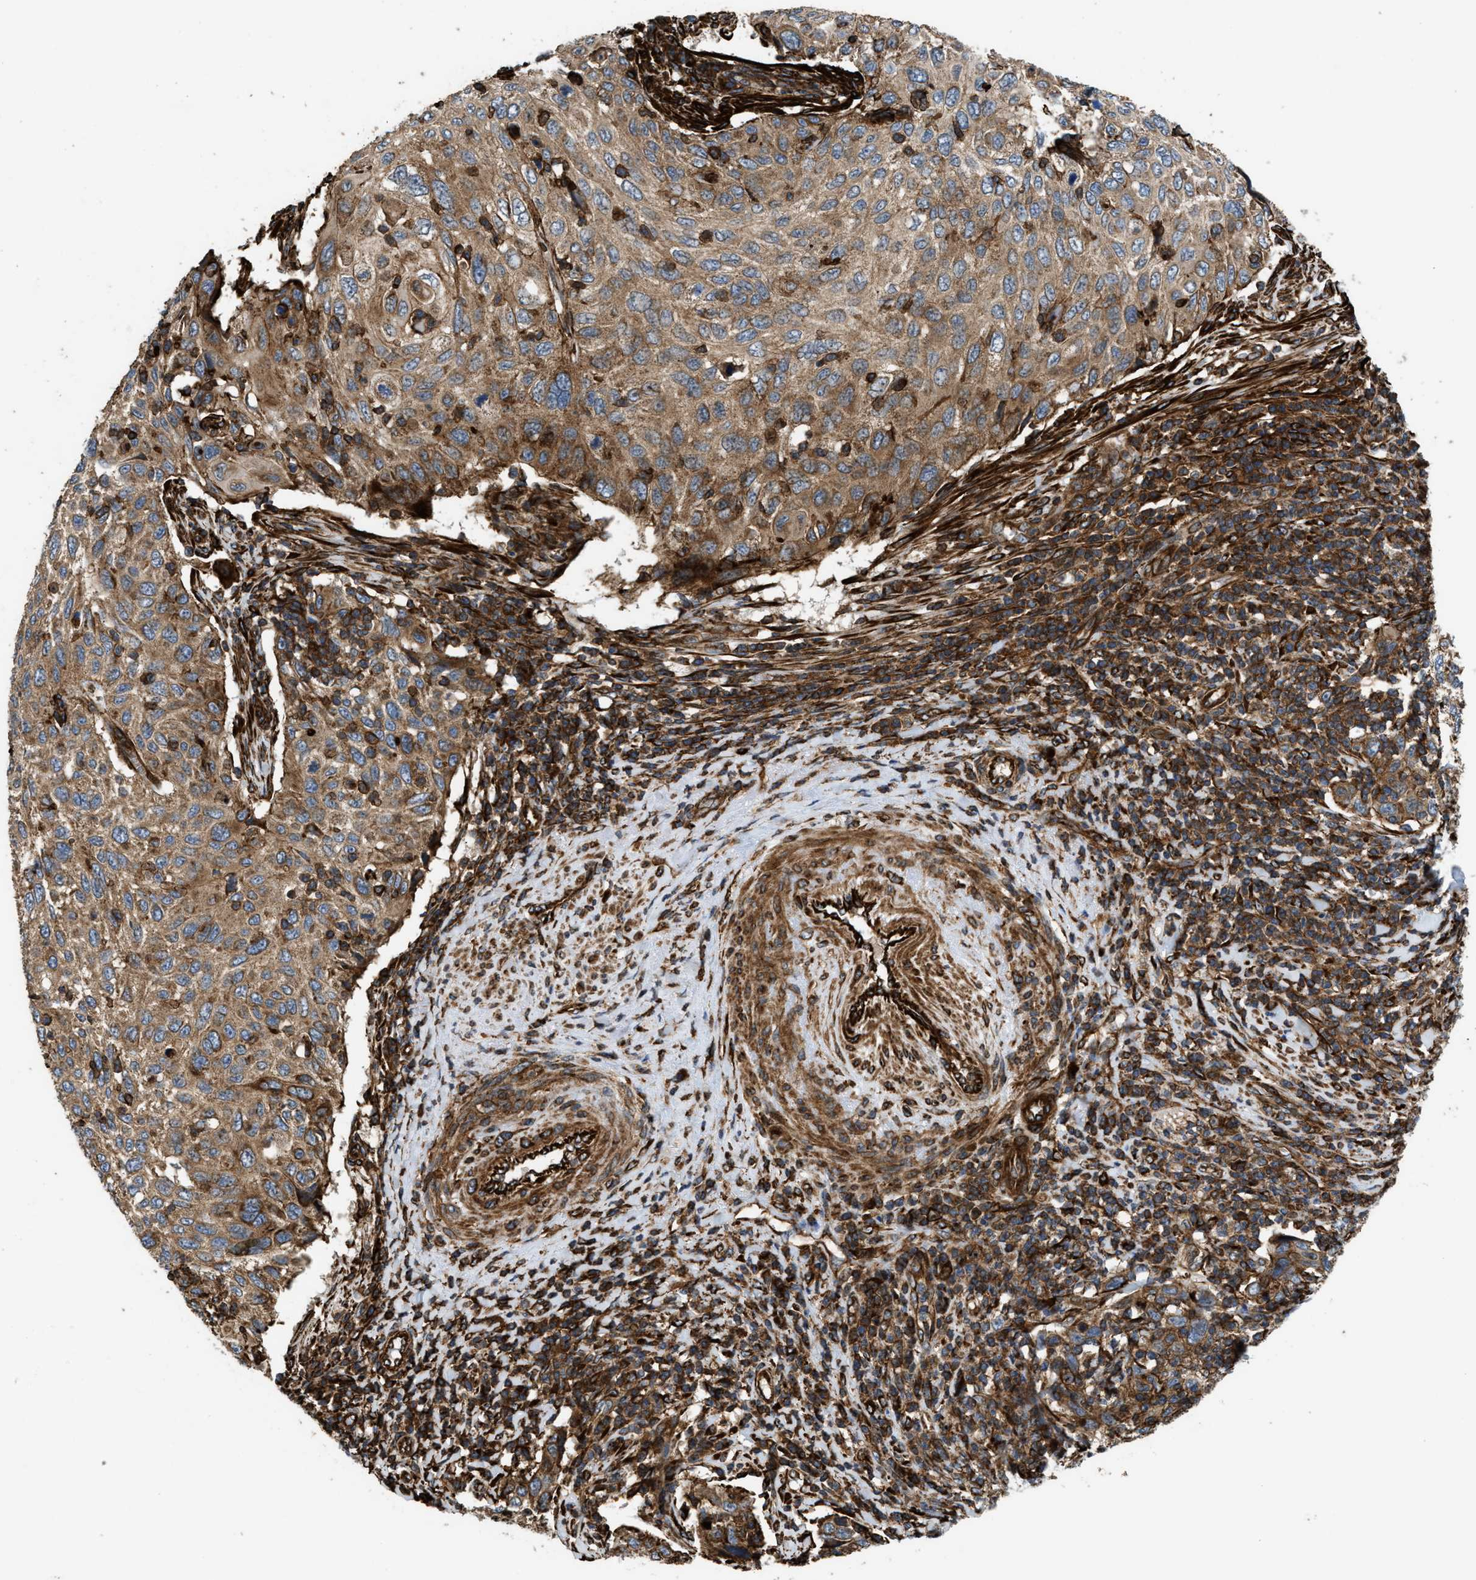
{"staining": {"intensity": "moderate", "quantity": ">75%", "location": "cytoplasmic/membranous"}, "tissue": "cervical cancer", "cell_type": "Tumor cells", "image_type": "cancer", "snomed": [{"axis": "morphology", "description": "Squamous cell carcinoma, NOS"}, {"axis": "topography", "description": "Cervix"}], "caption": "Immunohistochemistry (IHC) histopathology image of squamous cell carcinoma (cervical) stained for a protein (brown), which exhibits medium levels of moderate cytoplasmic/membranous expression in approximately >75% of tumor cells.", "gene": "EGLN1", "patient": {"sex": "female", "age": 70}}